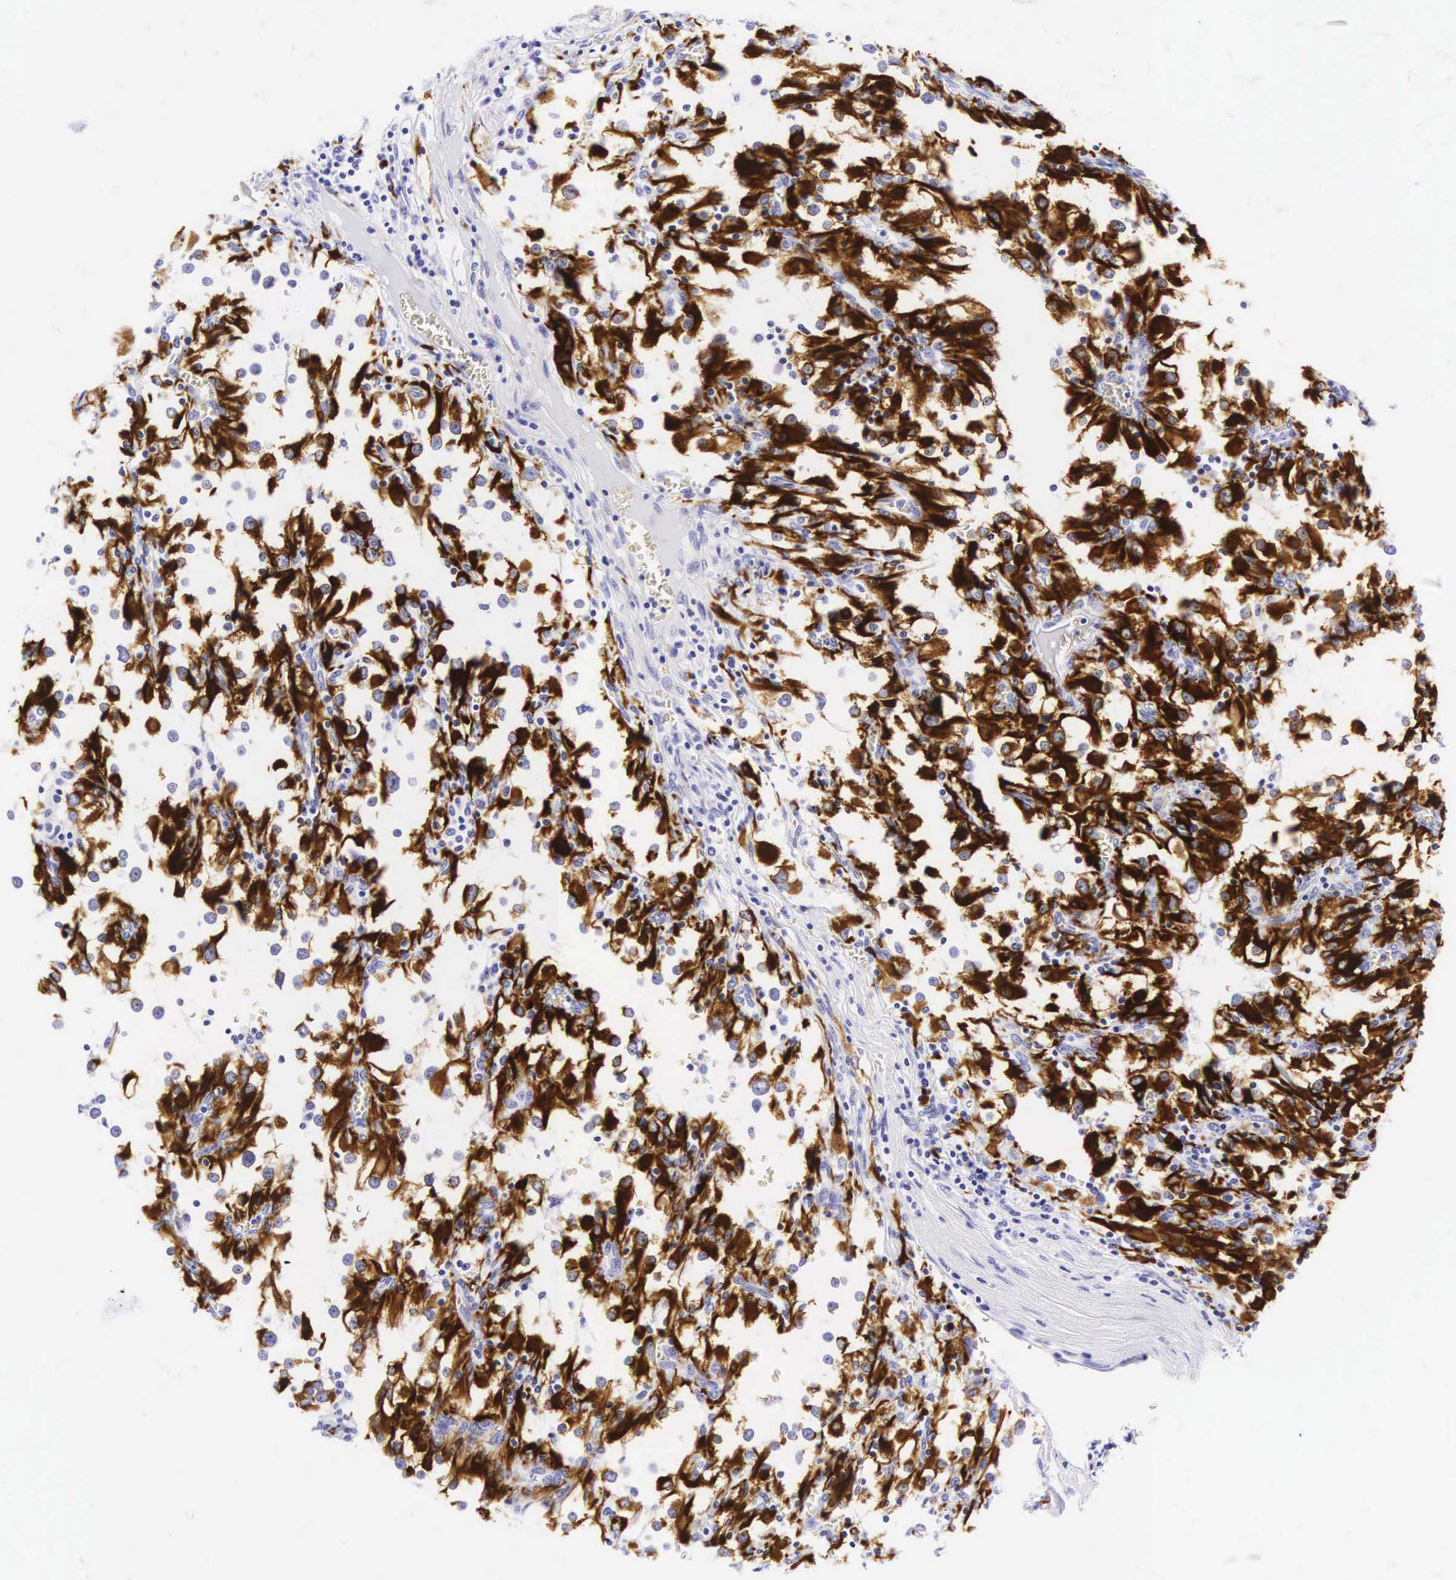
{"staining": {"intensity": "moderate", "quantity": ">75%", "location": "cytoplasmic/membranous"}, "tissue": "renal cancer", "cell_type": "Tumor cells", "image_type": "cancer", "snomed": [{"axis": "morphology", "description": "Adenocarcinoma, NOS"}, {"axis": "topography", "description": "Kidney"}], "caption": "This is a micrograph of IHC staining of renal cancer, which shows moderate expression in the cytoplasmic/membranous of tumor cells.", "gene": "KRT18", "patient": {"sex": "female", "age": 52}}